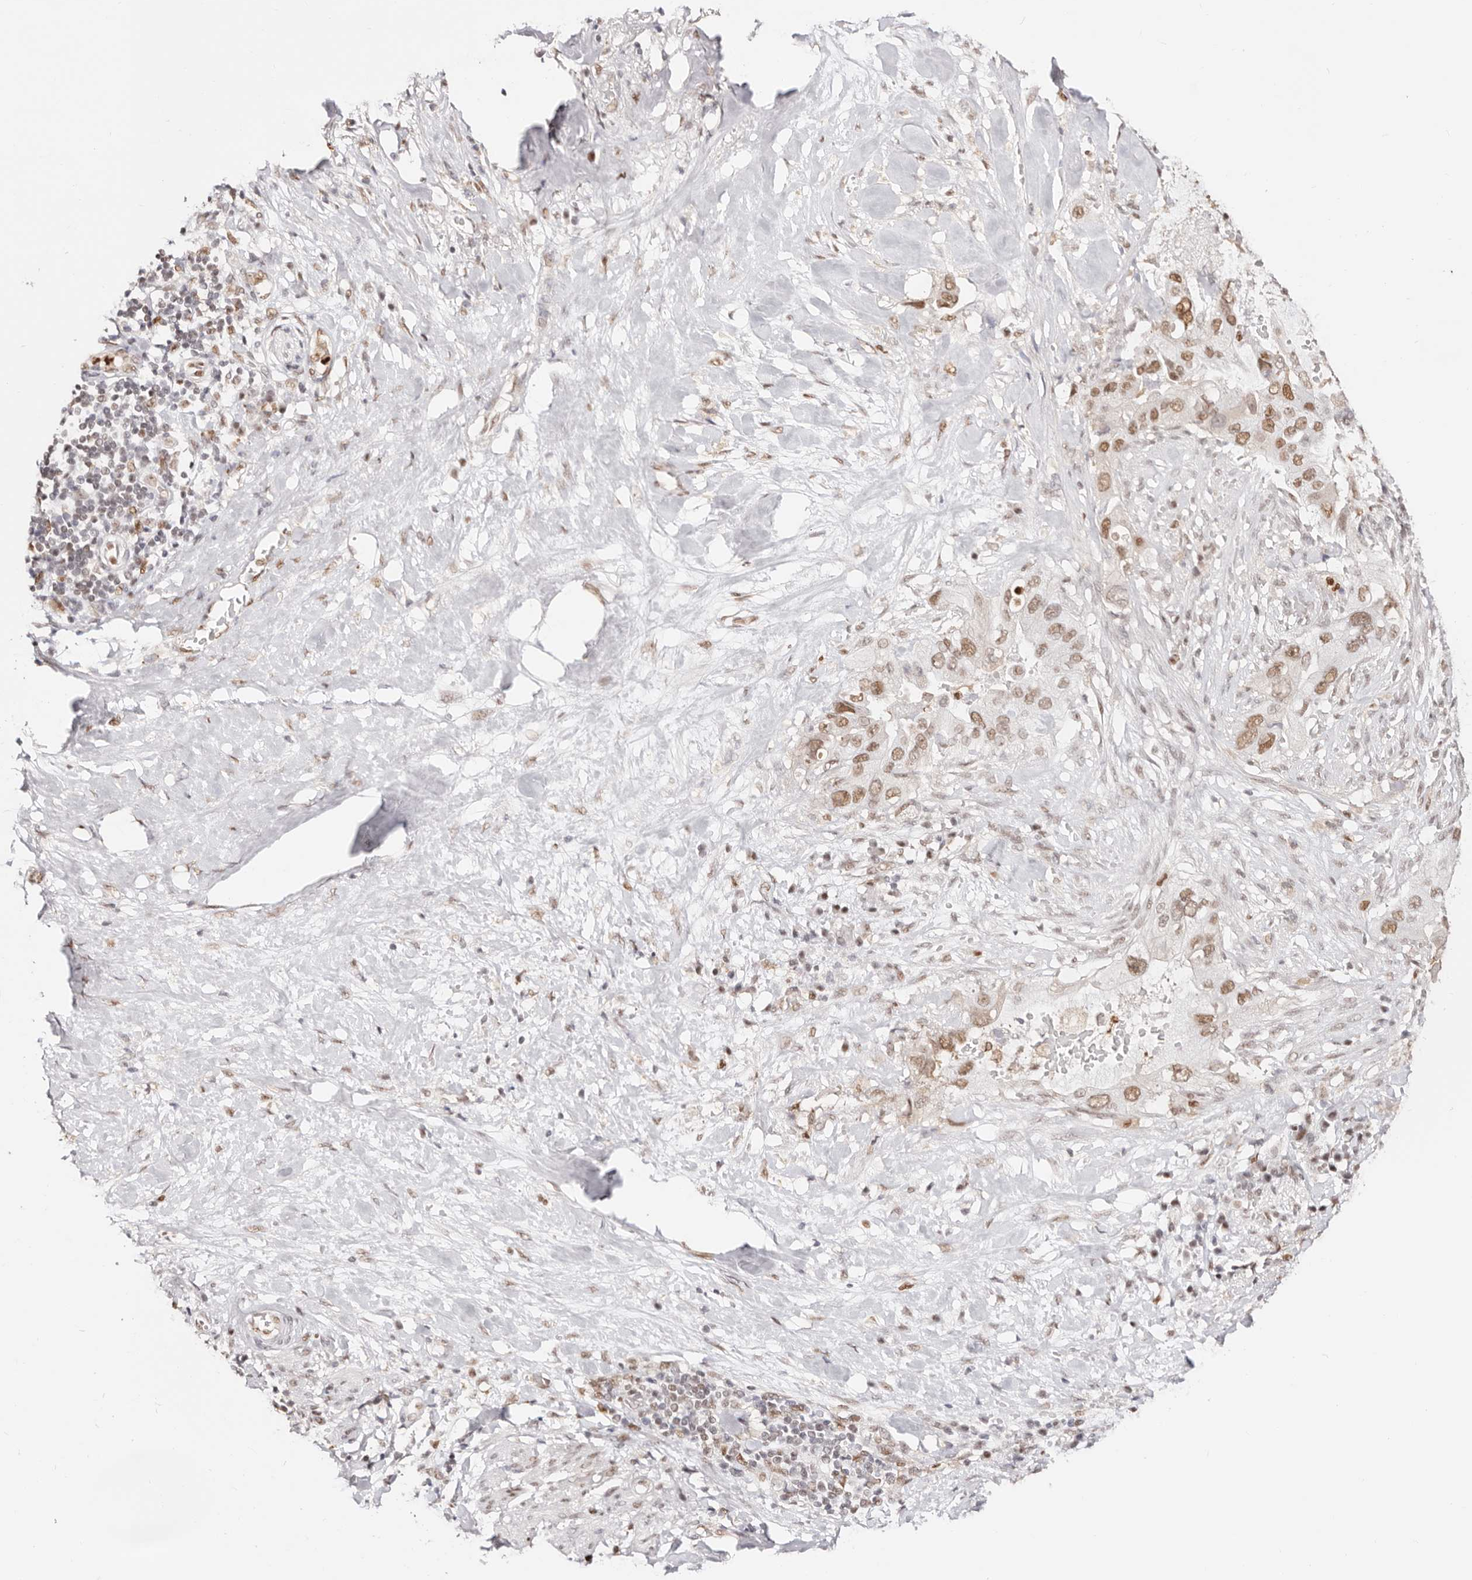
{"staining": {"intensity": "moderate", "quantity": ">75%", "location": "nuclear"}, "tissue": "pancreatic cancer", "cell_type": "Tumor cells", "image_type": "cancer", "snomed": [{"axis": "morphology", "description": "Inflammation, NOS"}, {"axis": "morphology", "description": "Adenocarcinoma, NOS"}, {"axis": "topography", "description": "Pancreas"}], "caption": "Human pancreatic cancer (adenocarcinoma) stained for a protein (brown) exhibits moderate nuclear positive staining in approximately >75% of tumor cells.", "gene": "TKT", "patient": {"sex": "female", "age": 56}}